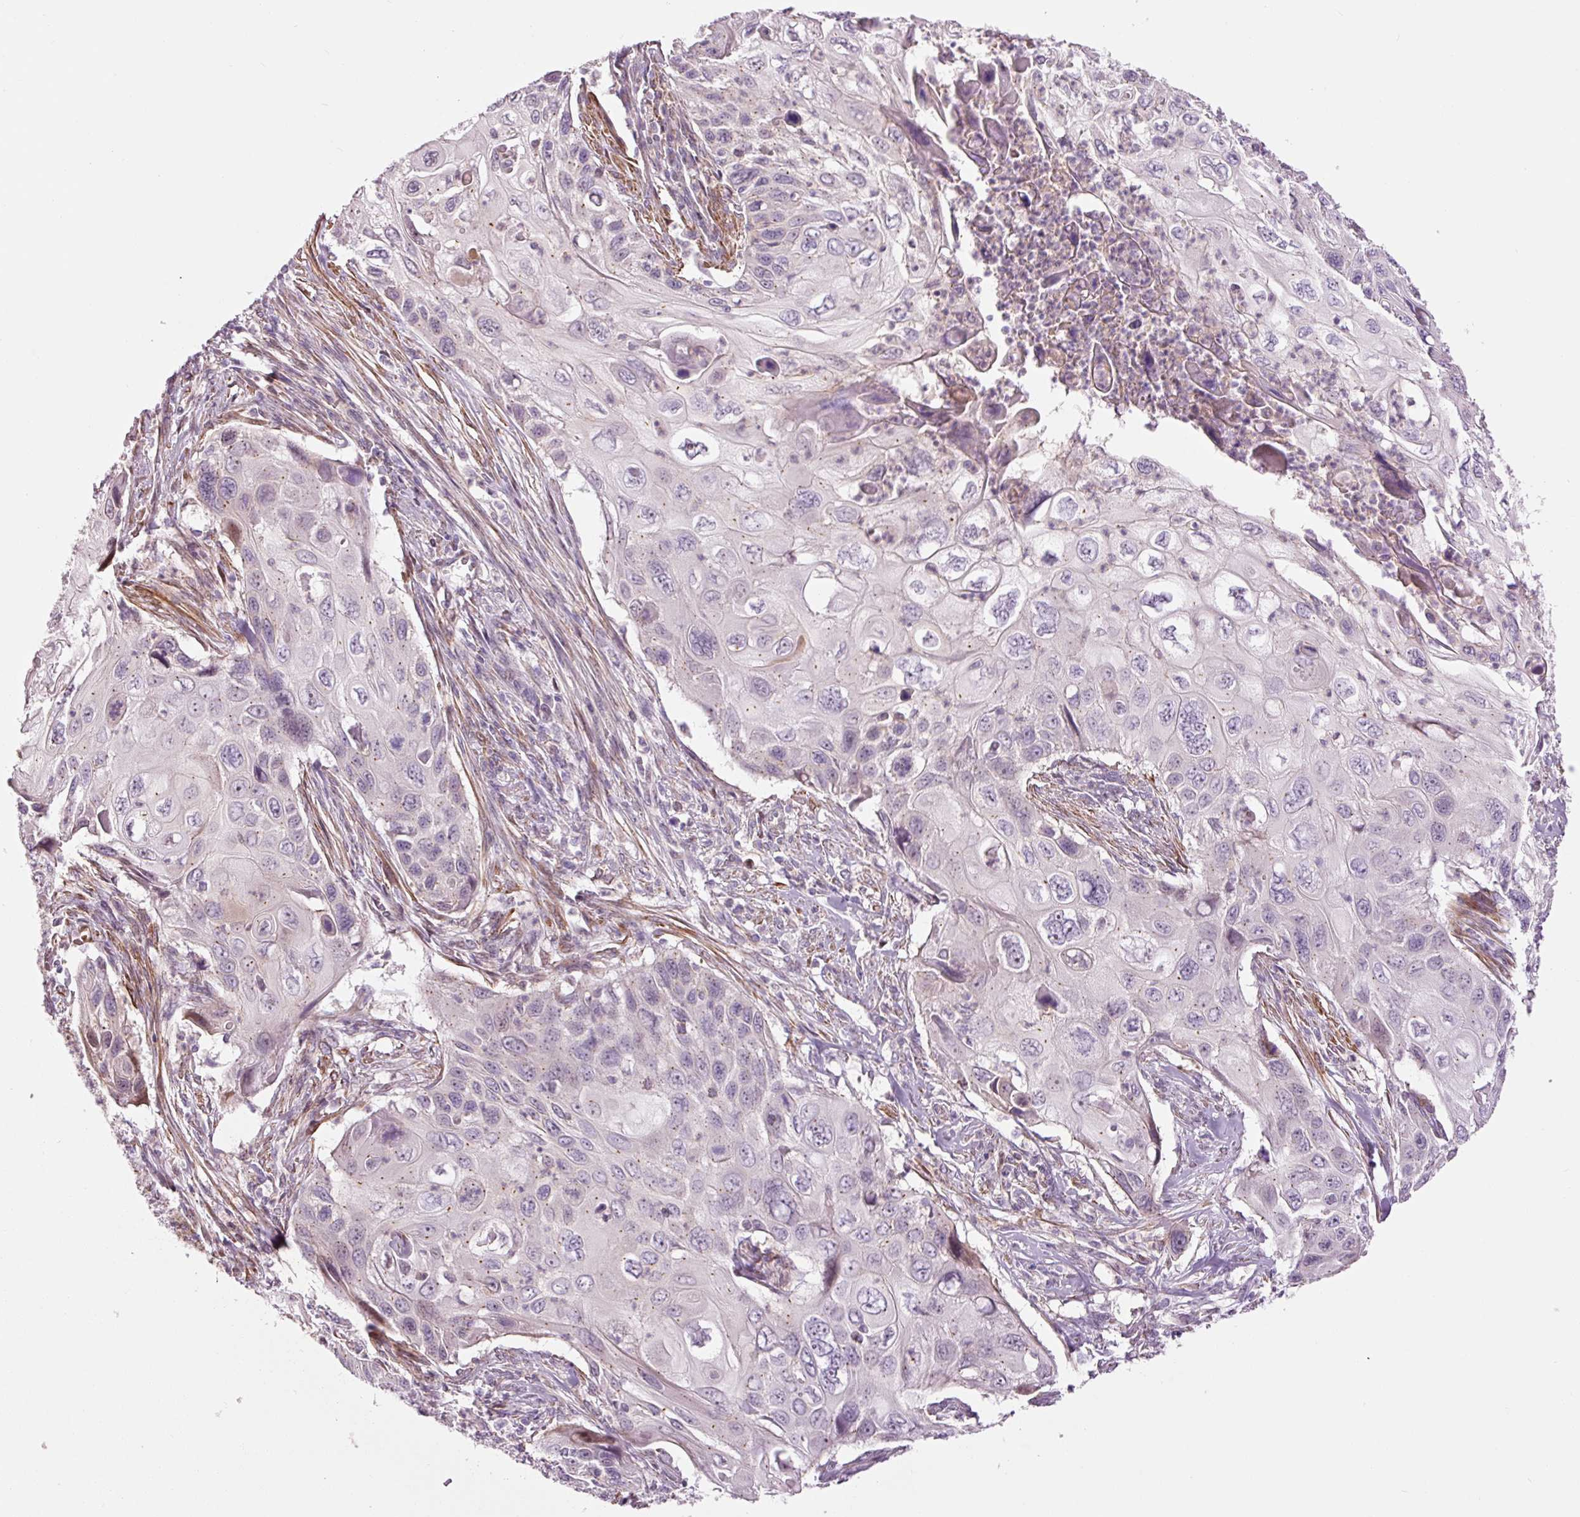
{"staining": {"intensity": "negative", "quantity": "none", "location": "none"}, "tissue": "cervical cancer", "cell_type": "Tumor cells", "image_type": "cancer", "snomed": [{"axis": "morphology", "description": "Squamous cell carcinoma, NOS"}, {"axis": "topography", "description": "Cervix"}], "caption": "Protein analysis of cervical cancer shows no significant staining in tumor cells. (DAB immunohistochemistry (IHC), high magnification).", "gene": "DAPP1", "patient": {"sex": "female", "age": 70}}